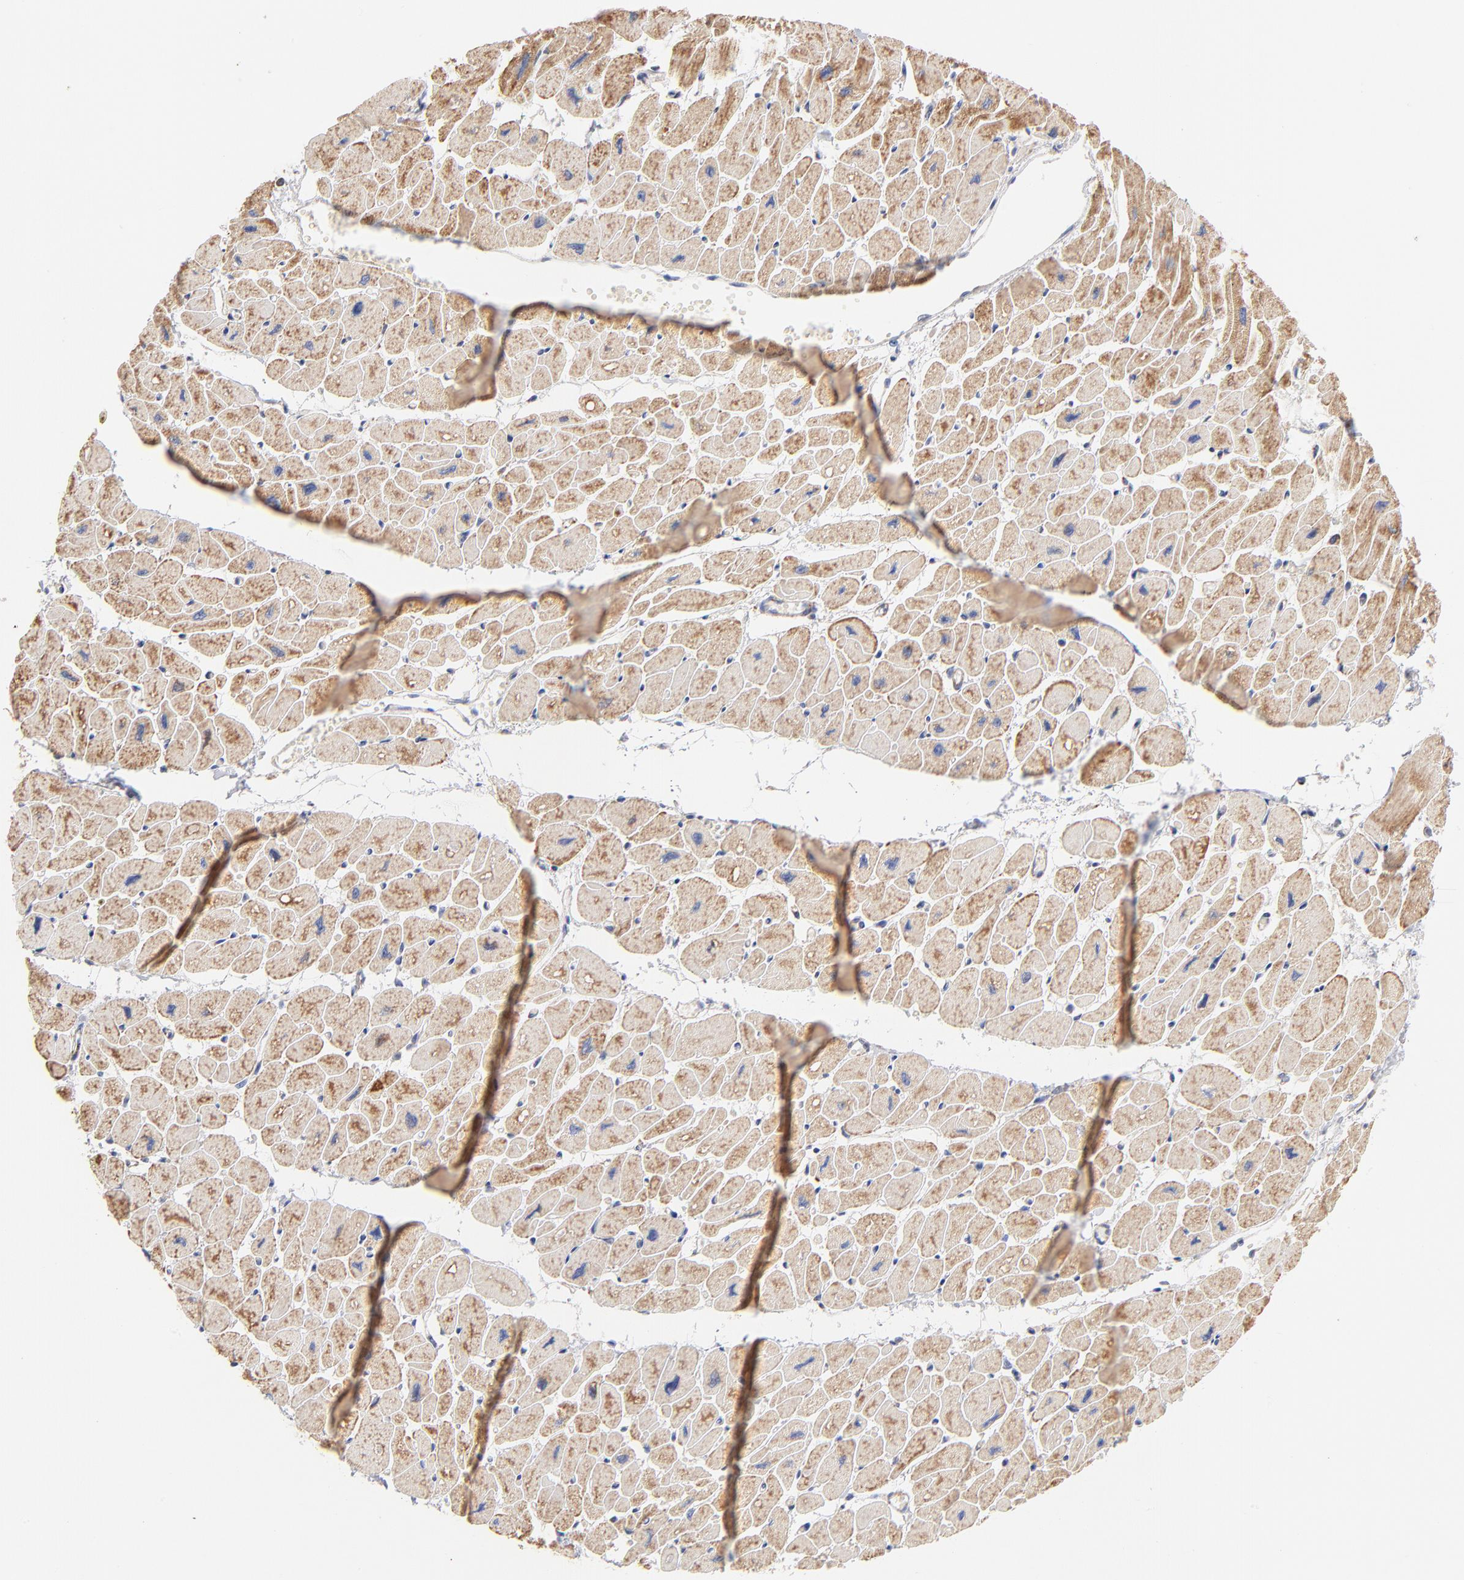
{"staining": {"intensity": "moderate", "quantity": ">75%", "location": "cytoplasmic/membranous"}, "tissue": "heart muscle", "cell_type": "Cardiomyocytes", "image_type": "normal", "snomed": [{"axis": "morphology", "description": "Normal tissue, NOS"}, {"axis": "topography", "description": "Heart"}], "caption": "DAB (3,3'-diaminobenzidine) immunohistochemical staining of normal heart muscle displays moderate cytoplasmic/membranous protein expression in about >75% of cardiomyocytes. The staining is performed using DAB brown chromogen to label protein expression. The nuclei are counter-stained blue using hematoxylin.", "gene": "MRPL58", "patient": {"sex": "female", "age": 54}}